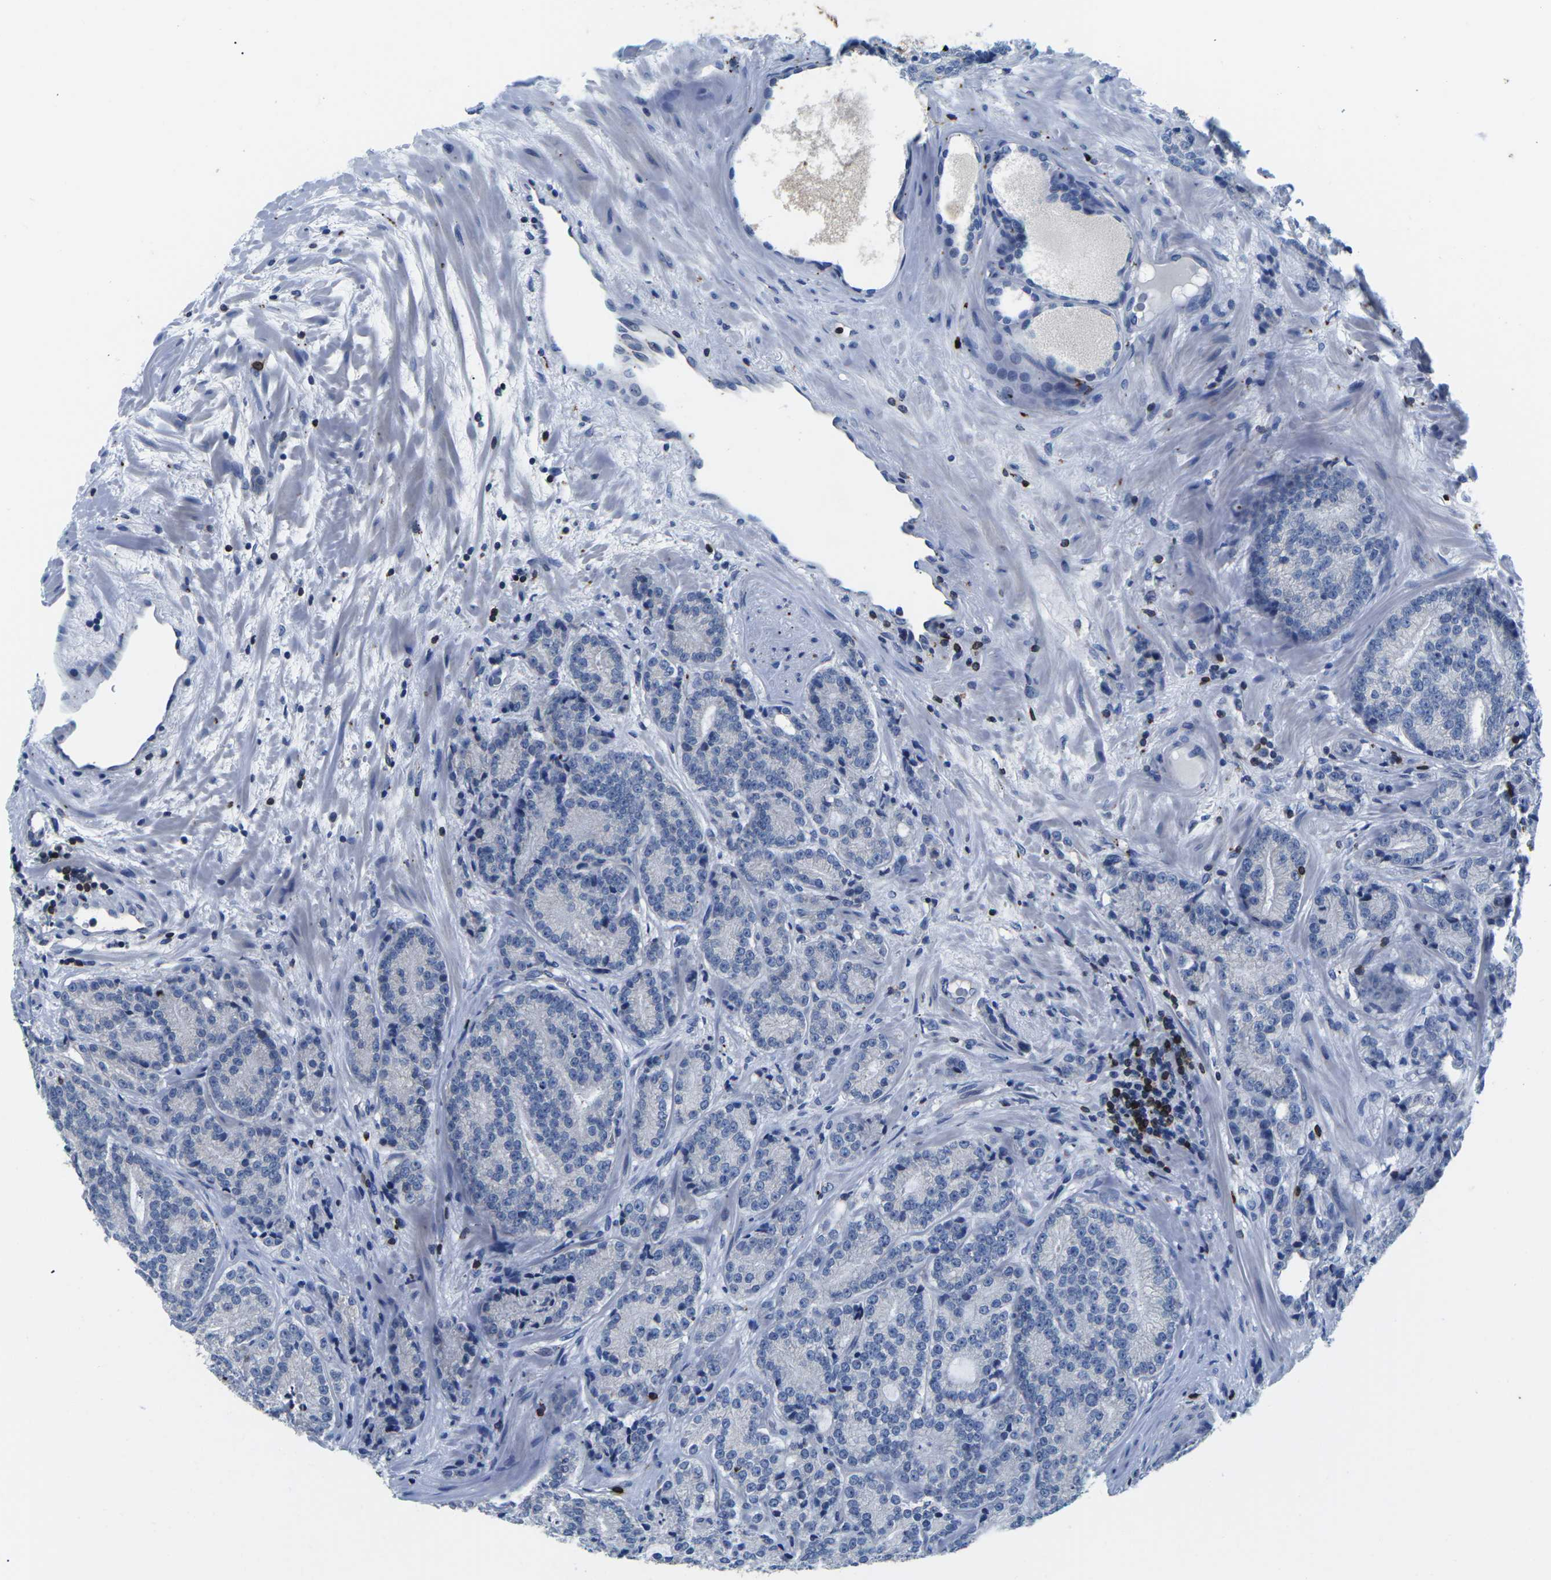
{"staining": {"intensity": "negative", "quantity": "none", "location": "none"}, "tissue": "prostate cancer", "cell_type": "Tumor cells", "image_type": "cancer", "snomed": [{"axis": "morphology", "description": "Adenocarcinoma, High grade"}, {"axis": "topography", "description": "Prostate"}], "caption": "Tumor cells are negative for protein expression in human prostate high-grade adenocarcinoma. (Brightfield microscopy of DAB immunohistochemistry (IHC) at high magnification).", "gene": "CTSW", "patient": {"sex": "male", "age": 61}}